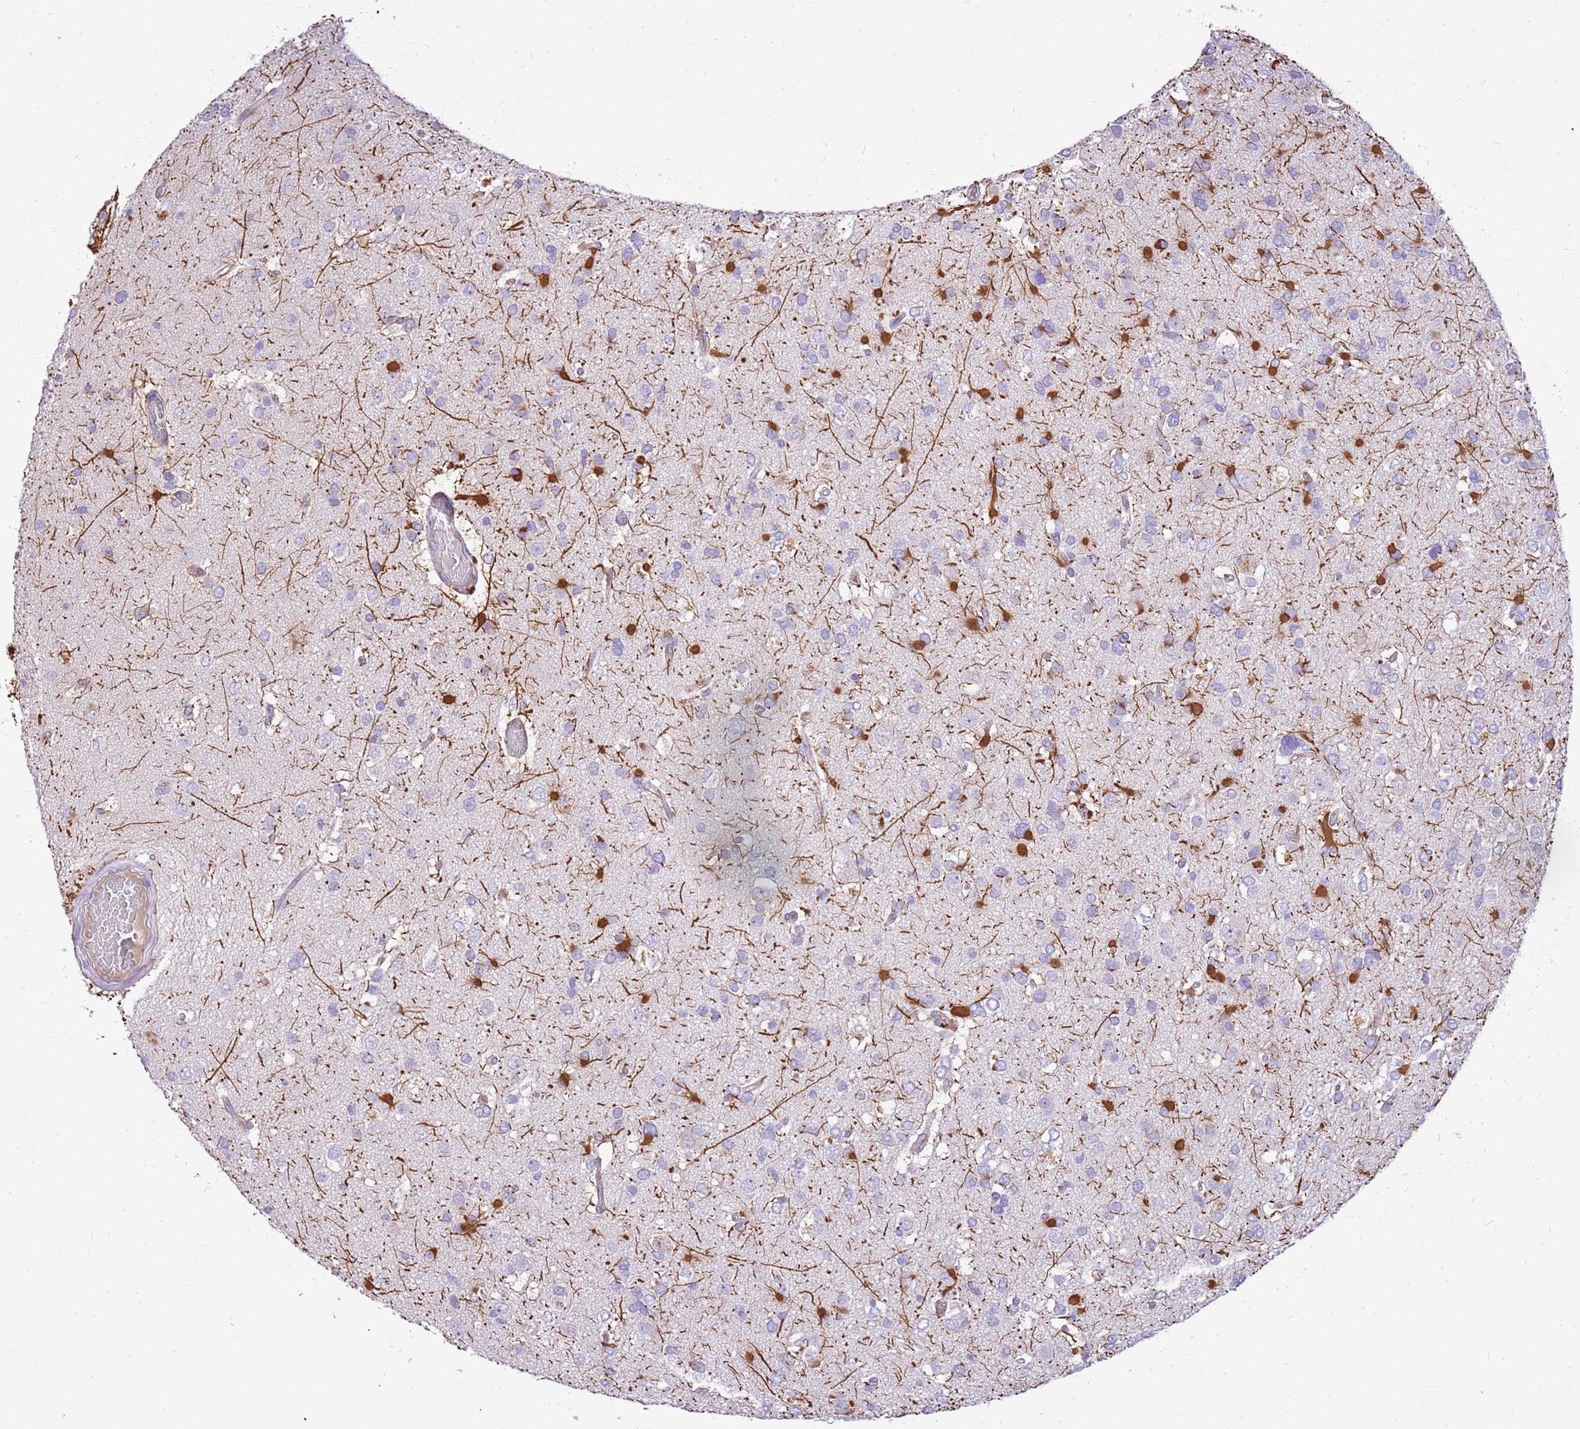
{"staining": {"intensity": "negative", "quantity": "none", "location": "none"}, "tissue": "glioma", "cell_type": "Tumor cells", "image_type": "cancer", "snomed": [{"axis": "morphology", "description": "Glioma, malignant, High grade"}, {"axis": "topography", "description": "Brain"}], "caption": "IHC image of high-grade glioma (malignant) stained for a protein (brown), which demonstrates no staining in tumor cells. (Stains: DAB (3,3'-diaminobenzidine) immunohistochemistry (IHC) with hematoxylin counter stain, Microscopy: brightfield microscopy at high magnification).", "gene": "PCNX1", "patient": {"sex": "male", "age": 53}}